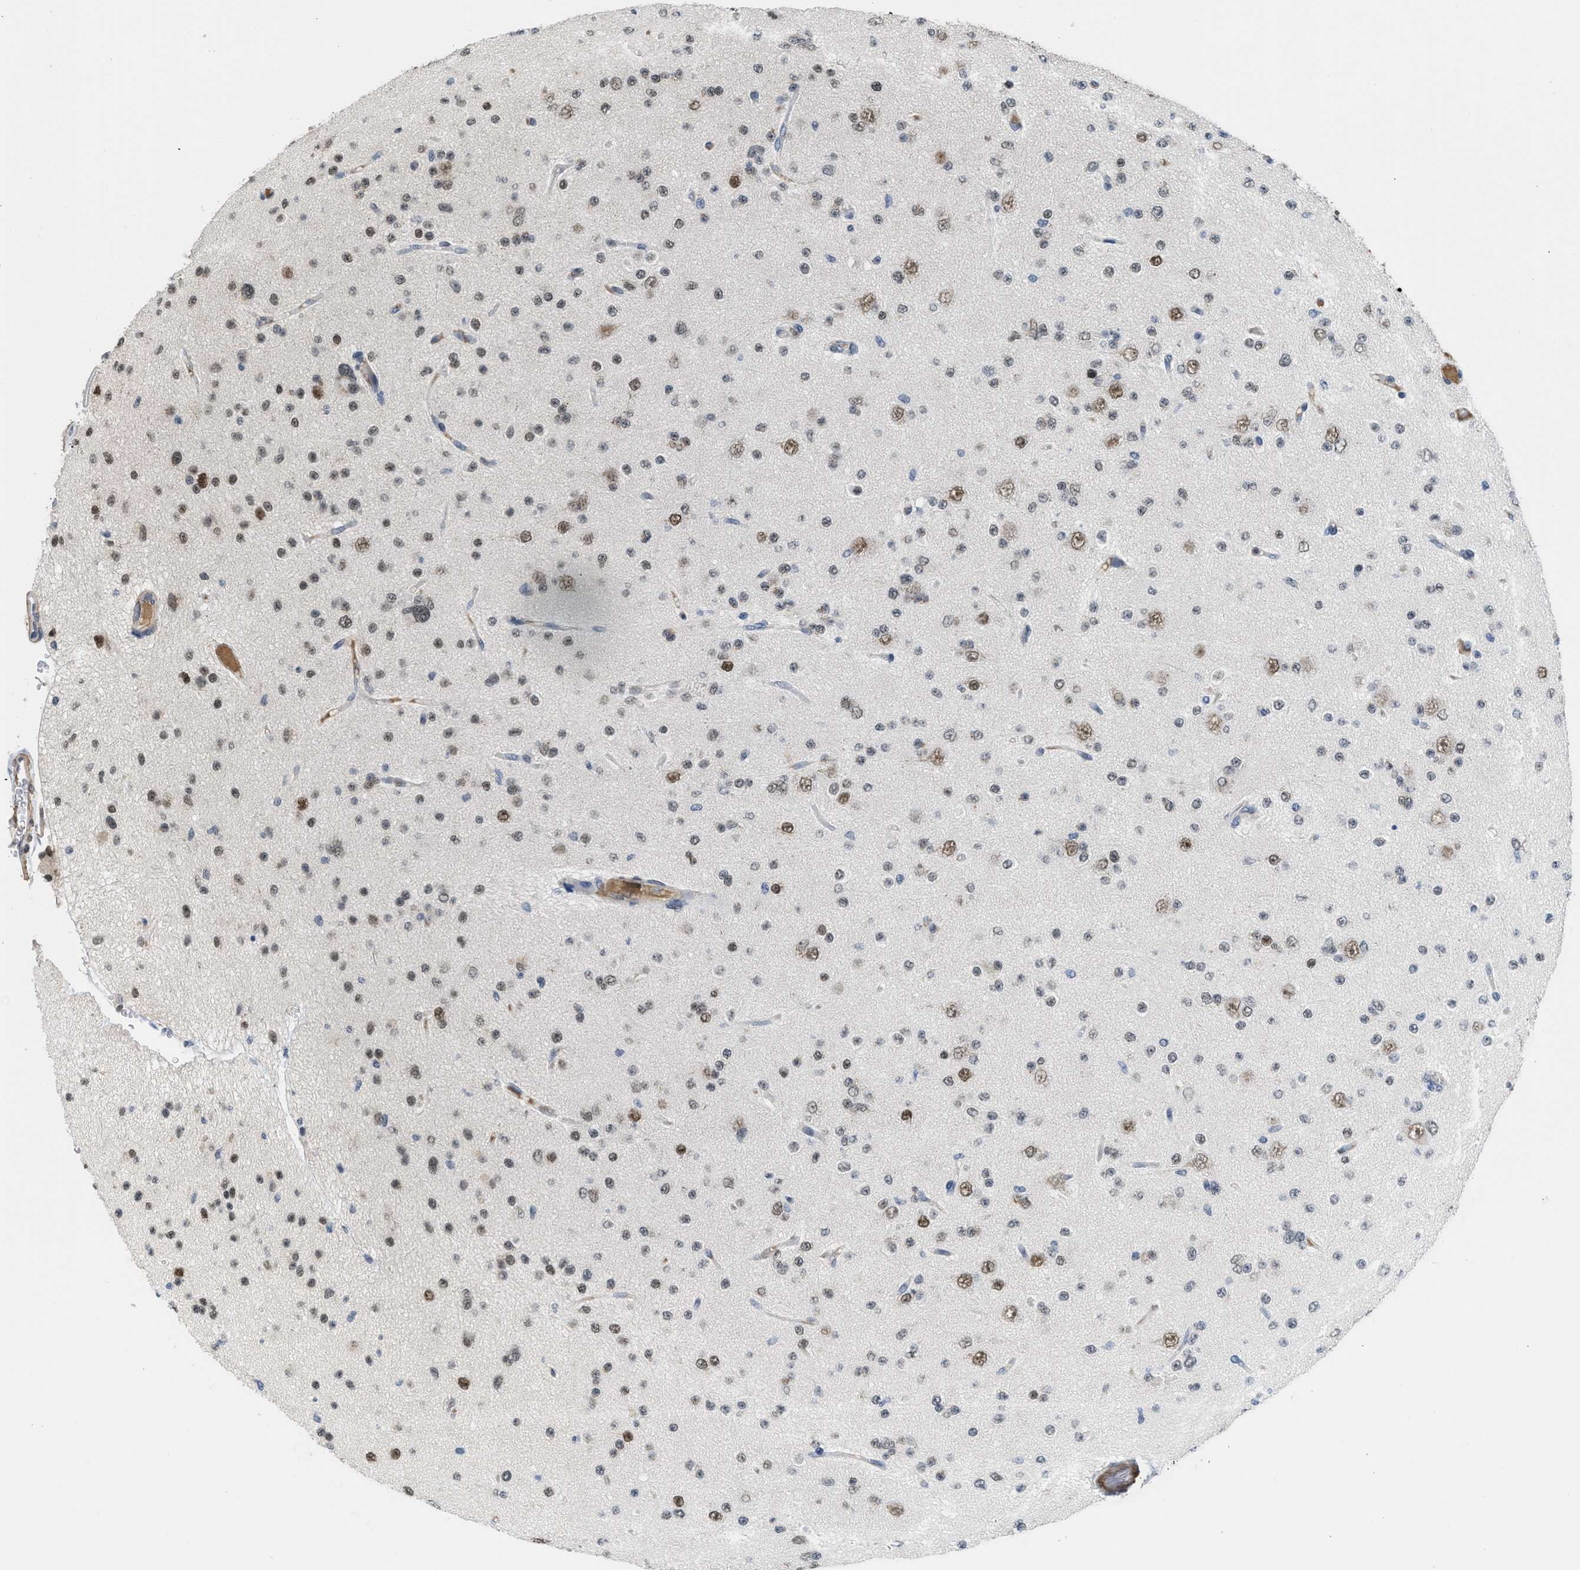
{"staining": {"intensity": "moderate", "quantity": "25%-75%", "location": "nuclear"}, "tissue": "glioma", "cell_type": "Tumor cells", "image_type": "cancer", "snomed": [{"axis": "morphology", "description": "Glioma, malignant, Low grade"}, {"axis": "topography", "description": "Brain"}], "caption": "Immunohistochemical staining of glioma displays medium levels of moderate nuclear expression in approximately 25%-75% of tumor cells.", "gene": "TERF2IP", "patient": {"sex": "male", "age": 38}}